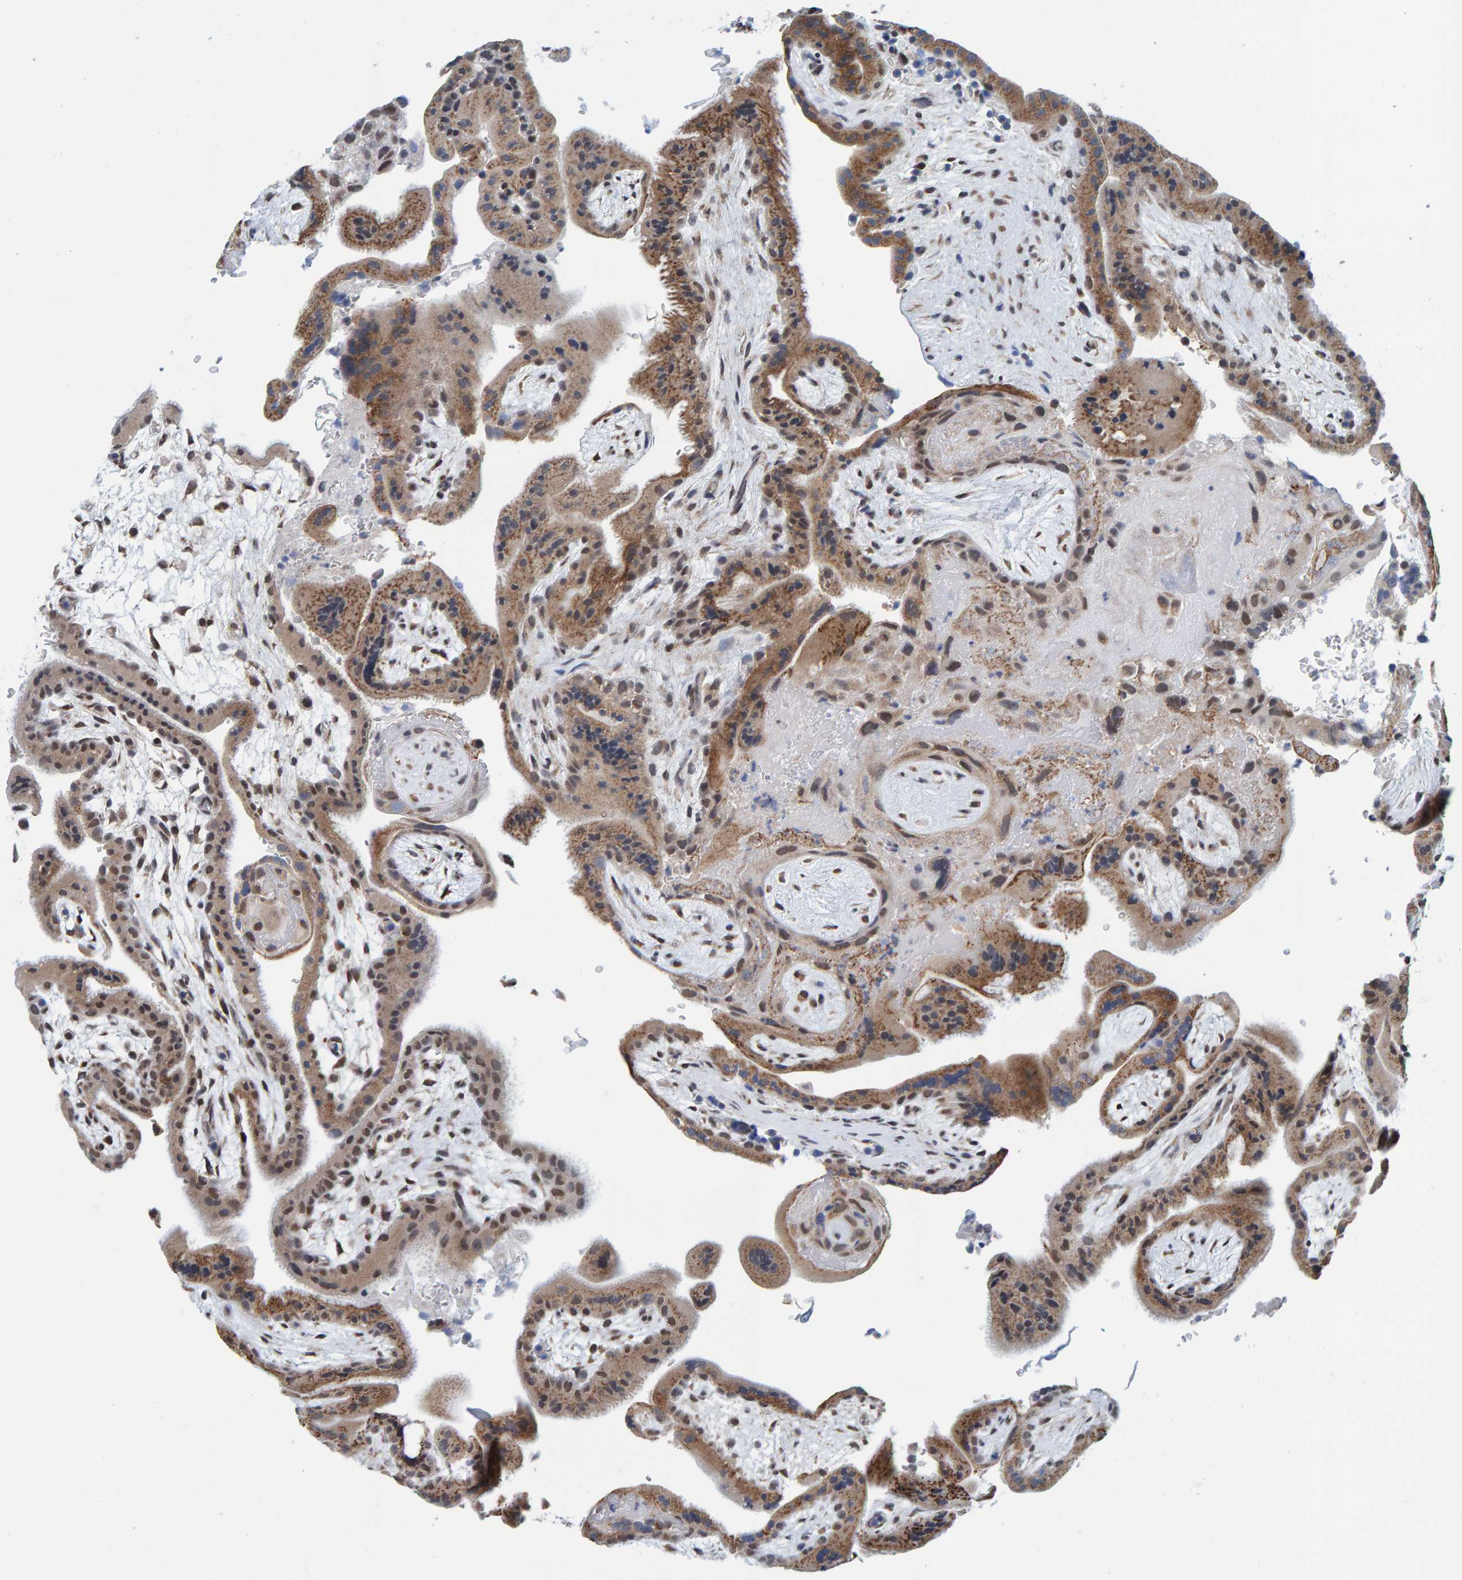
{"staining": {"intensity": "moderate", "quantity": ">75%", "location": "cytoplasmic/membranous,nuclear"}, "tissue": "placenta", "cell_type": "Decidual cells", "image_type": "normal", "snomed": [{"axis": "morphology", "description": "Normal tissue, NOS"}, {"axis": "topography", "description": "Placenta"}], "caption": "Placenta stained with DAB (3,3'-diaminobenzidine) immunohistochemistry (IHC) displays medium levels of moderate cytoplasmic/membranous,nuclear positivity in approximately >75% of decidual cells. The staining is performed using DAB (3,3'-diaminobenzidine) brown chromogen to label protein expression. The nuclei are counter-stained blue using hematoxylin.", "gene": "SCRN2", "patient": {"sex": "female", "age": 35}}